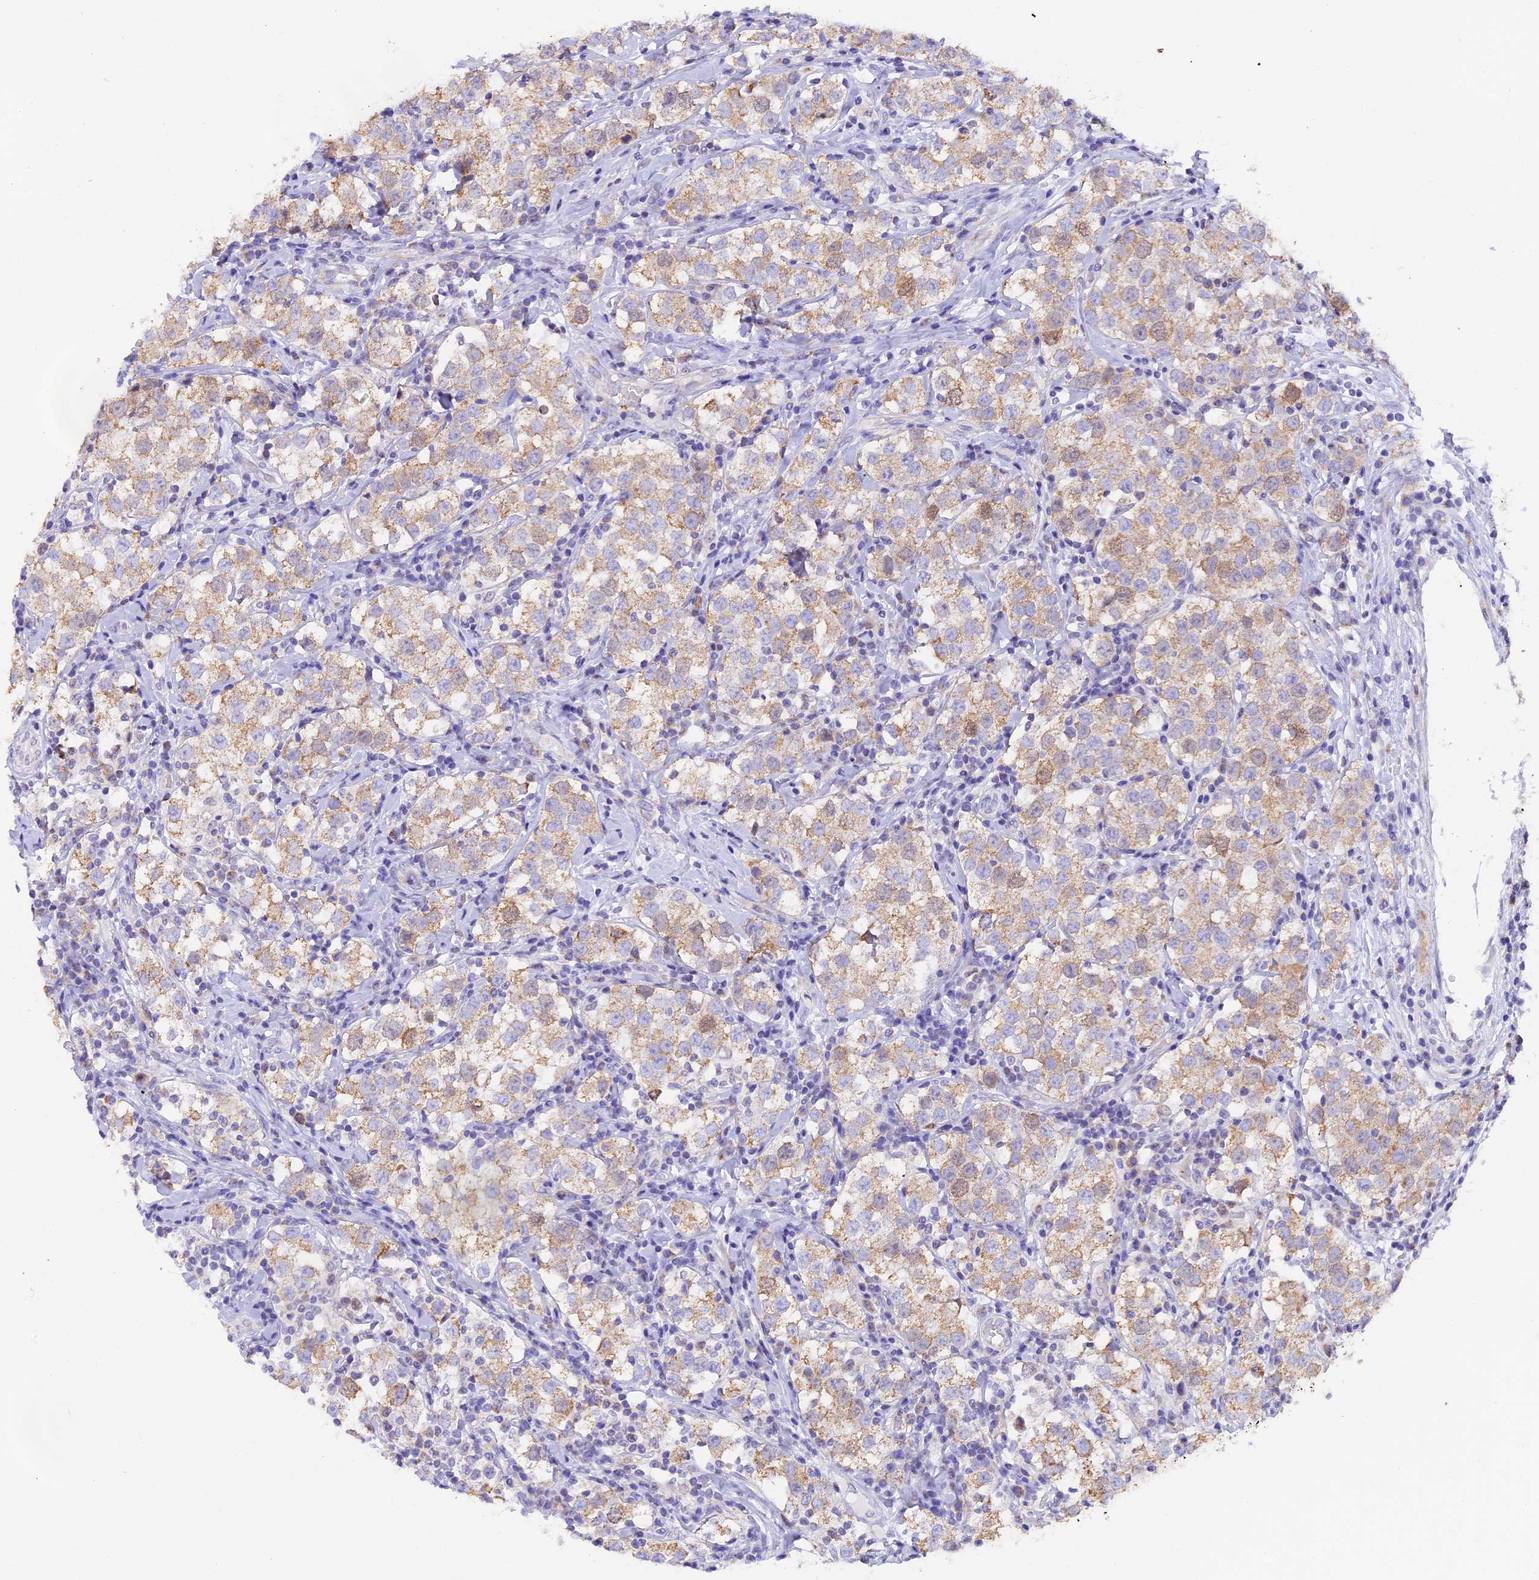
{"staining": {"intensity": "weak", "quantity": ">75%", "location": "cytoplasmic/membranous"}, "tissue": "testis cancer", "cell_type": "Tumor cells", "image_type": "cancer", "snomed": [{"axis": "morphology", "description": "Seminoma, NOS"}, {"axis": "topography", "description": "Testis"}], "caption": "Human testis cancer stained with a brown dye exhibits weak cytoplasmic/membranous positive positivity in approximately >75% of tumor cells.", "gene": "PKIA", "patient": {"sex": "male", "age": 34}}